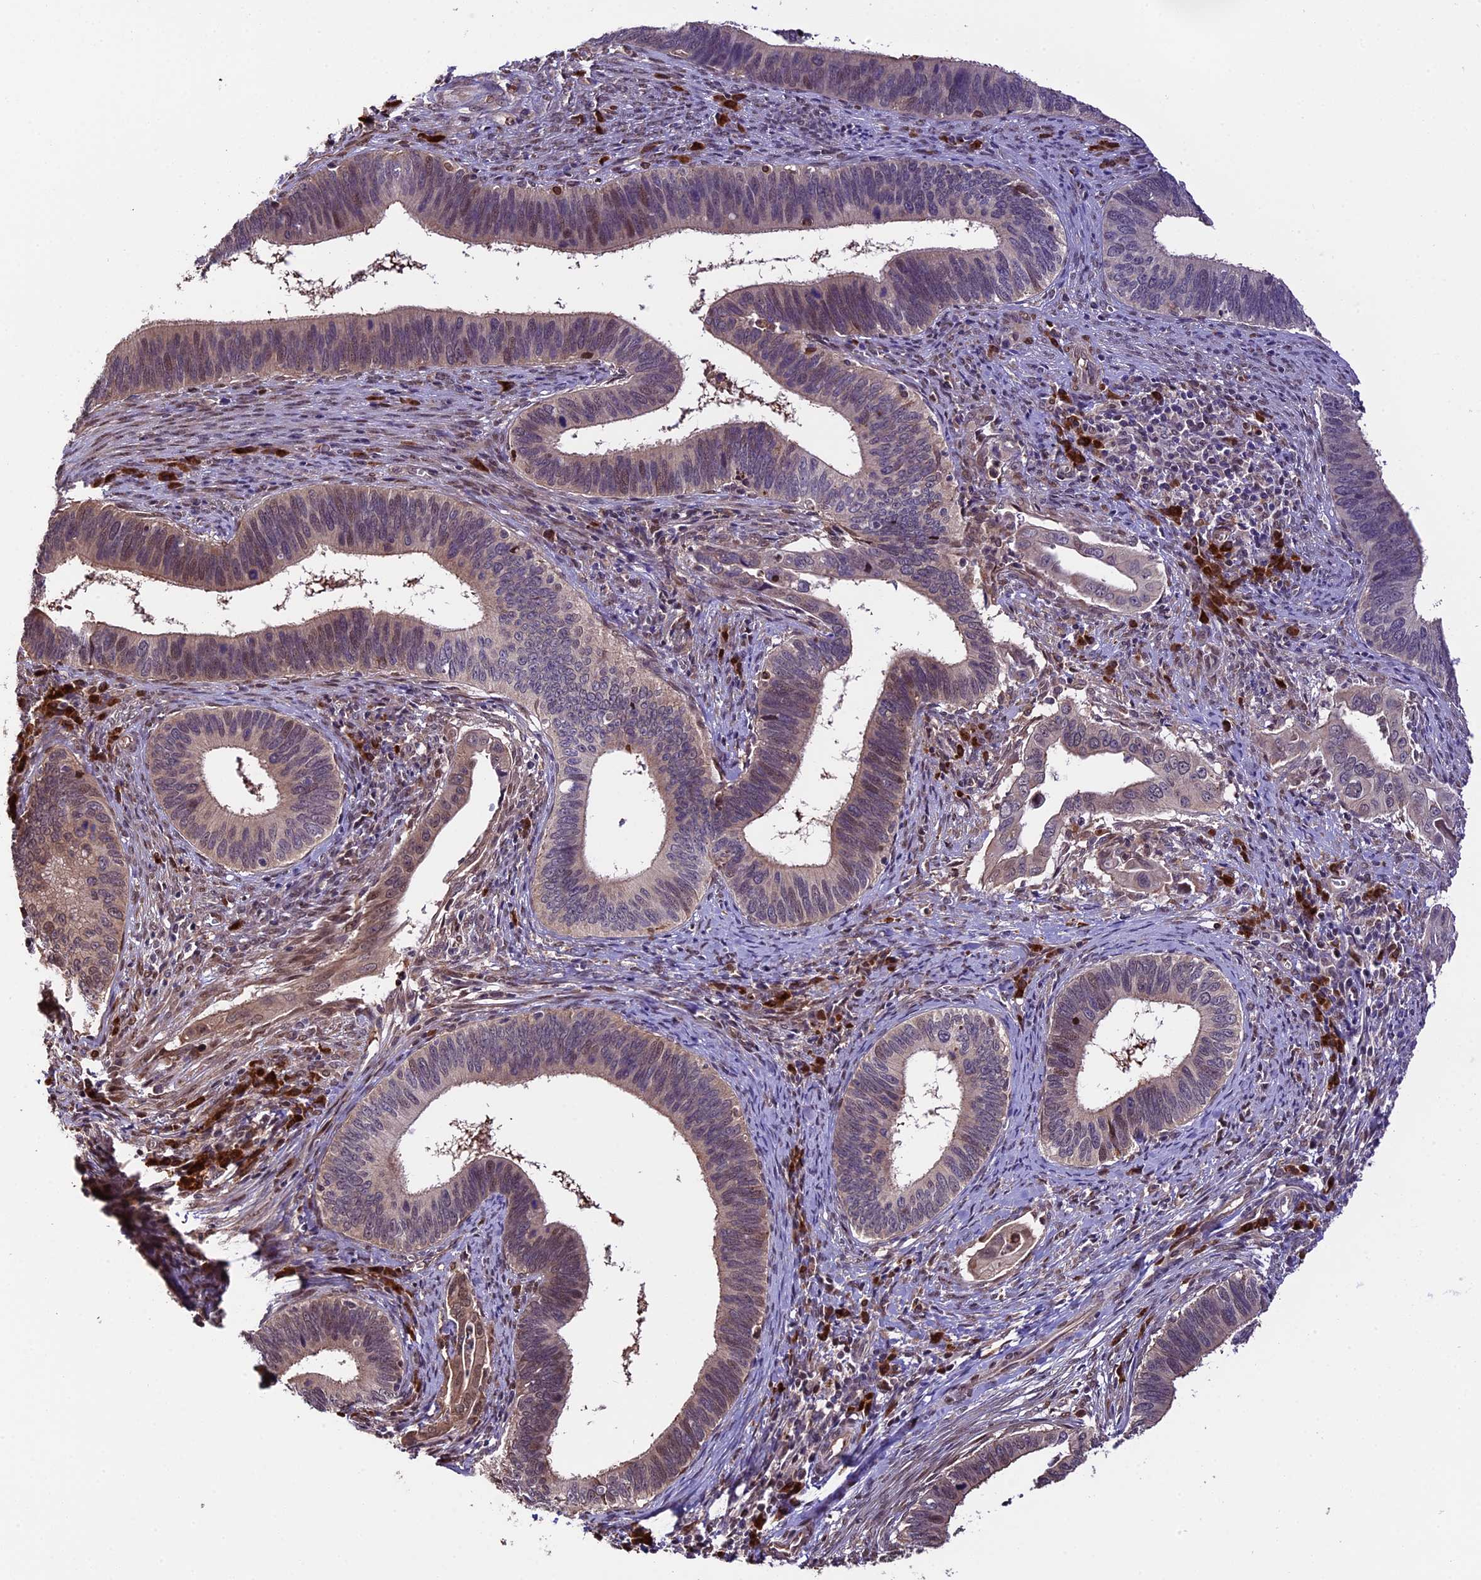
{"staining": {"intensity": "moderate", "quantity": "<25%", "location": "nuclear"}, "tissue": "cervical cancer", "cell_type": "Tumor cells", "image_type": "cancer", "snomed": [{"axis": "morphology", "description": "Adenocarcinoma, NOS"}, {"axis": "topography", "description": "Cervix"}], "caption": "IHC of cervical cancer (adenocarcinoma) displays low levels of moderate nuclear expression in approximately <25% of tumor cells.", "gene": "HERPUD1", "patient": {"sex": "female", "age": 42}}